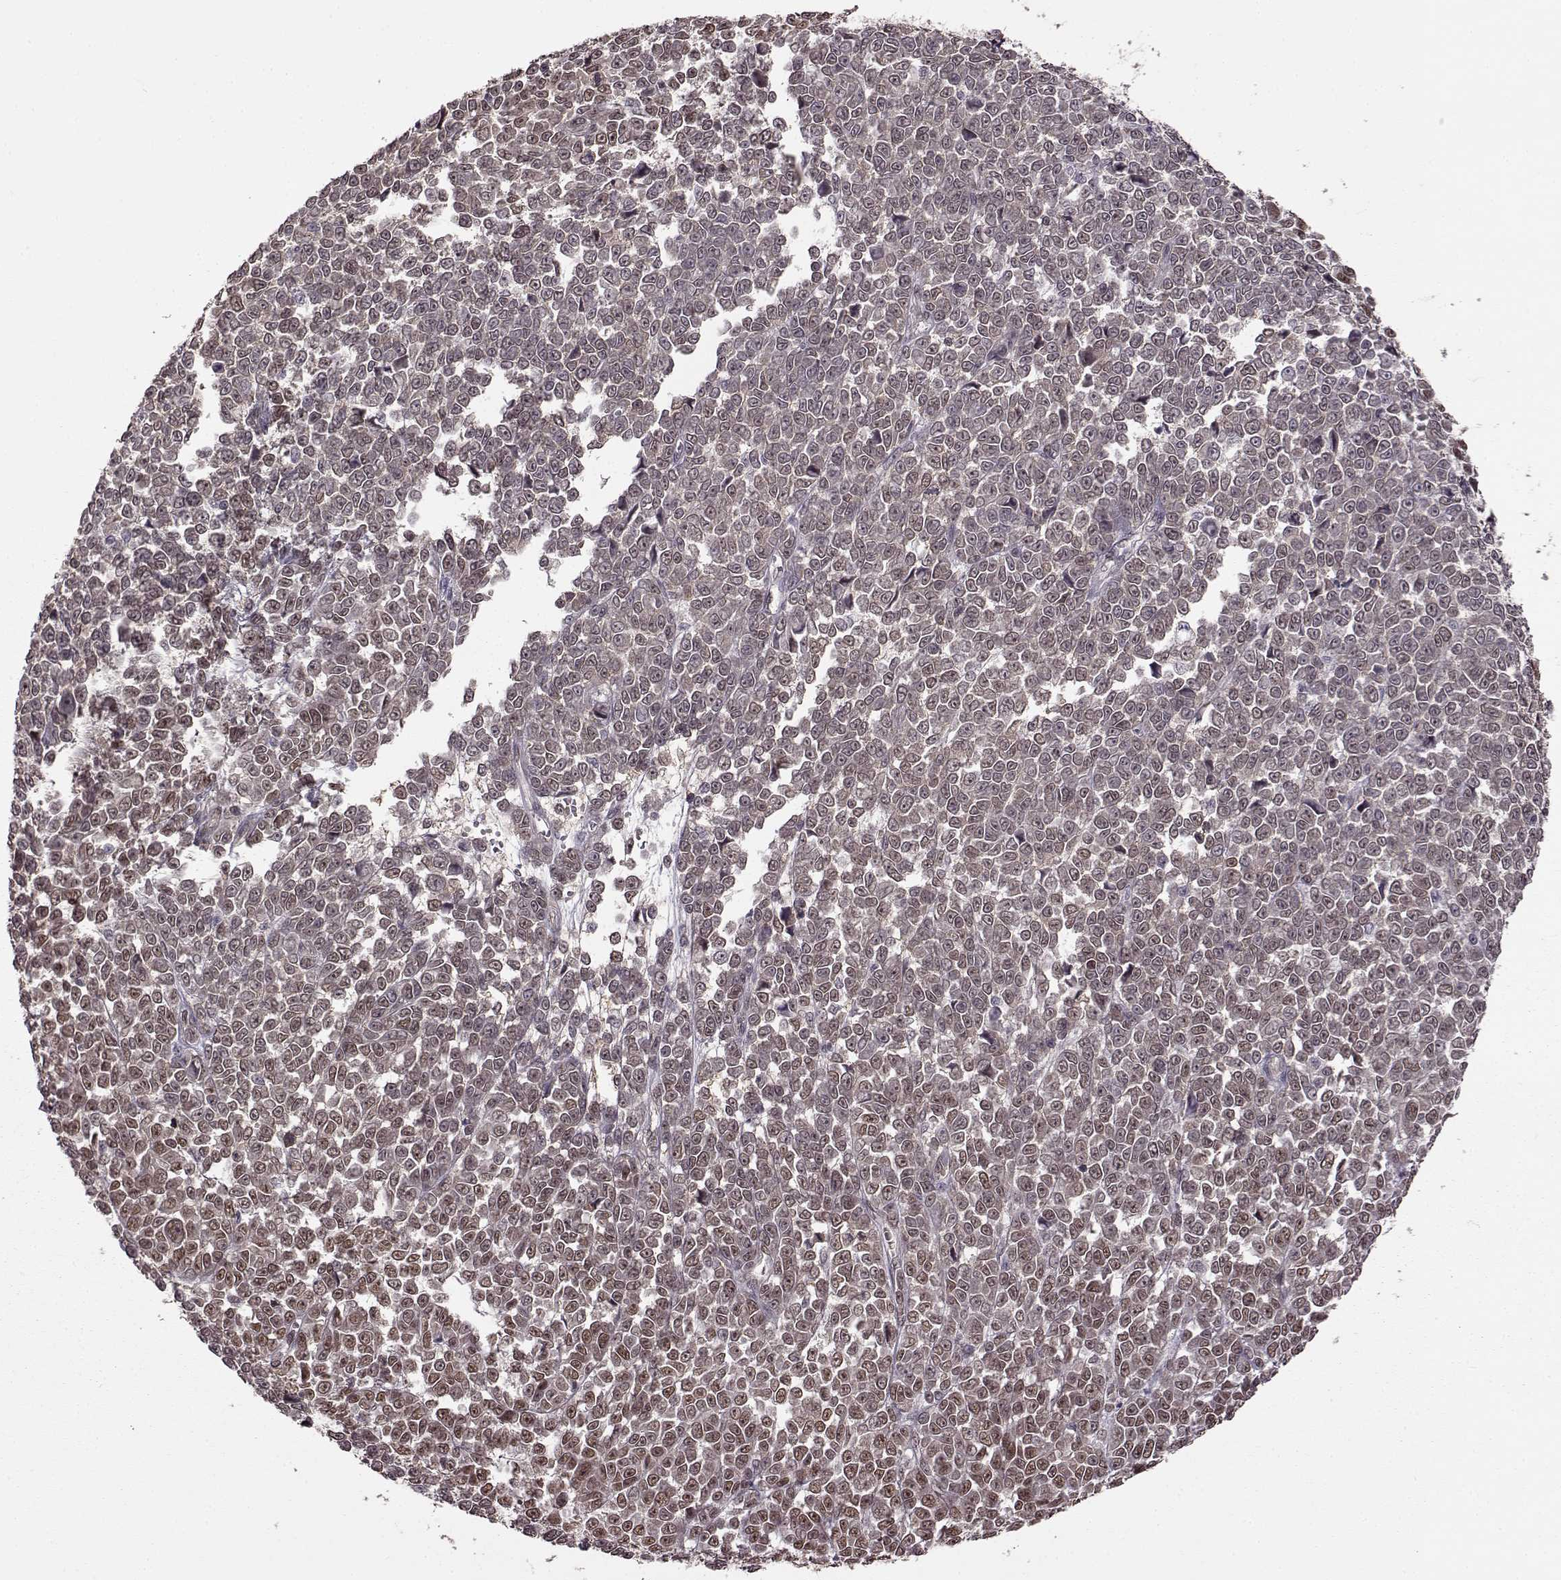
{"staining": {"intensity": "weak", "quantity": ">75%", "location": "nuclear"}, "tissue": "melanoma", "cell_type": "Tumor cells", "image_type": "cancer", "snomed": [{"axis": "morphology", "description": "Malignant melanoma, NOS"}, {"axis": "topography", "description": "Skin"}], "caption": "This photomicrograph shows immunohistochemistry (IHC) staining of malignant melanoma, with low weak nuclear staining in about >75% of tumor cells.", "gene": "FTO", "patient": {"sex": "female", "age": 95}}